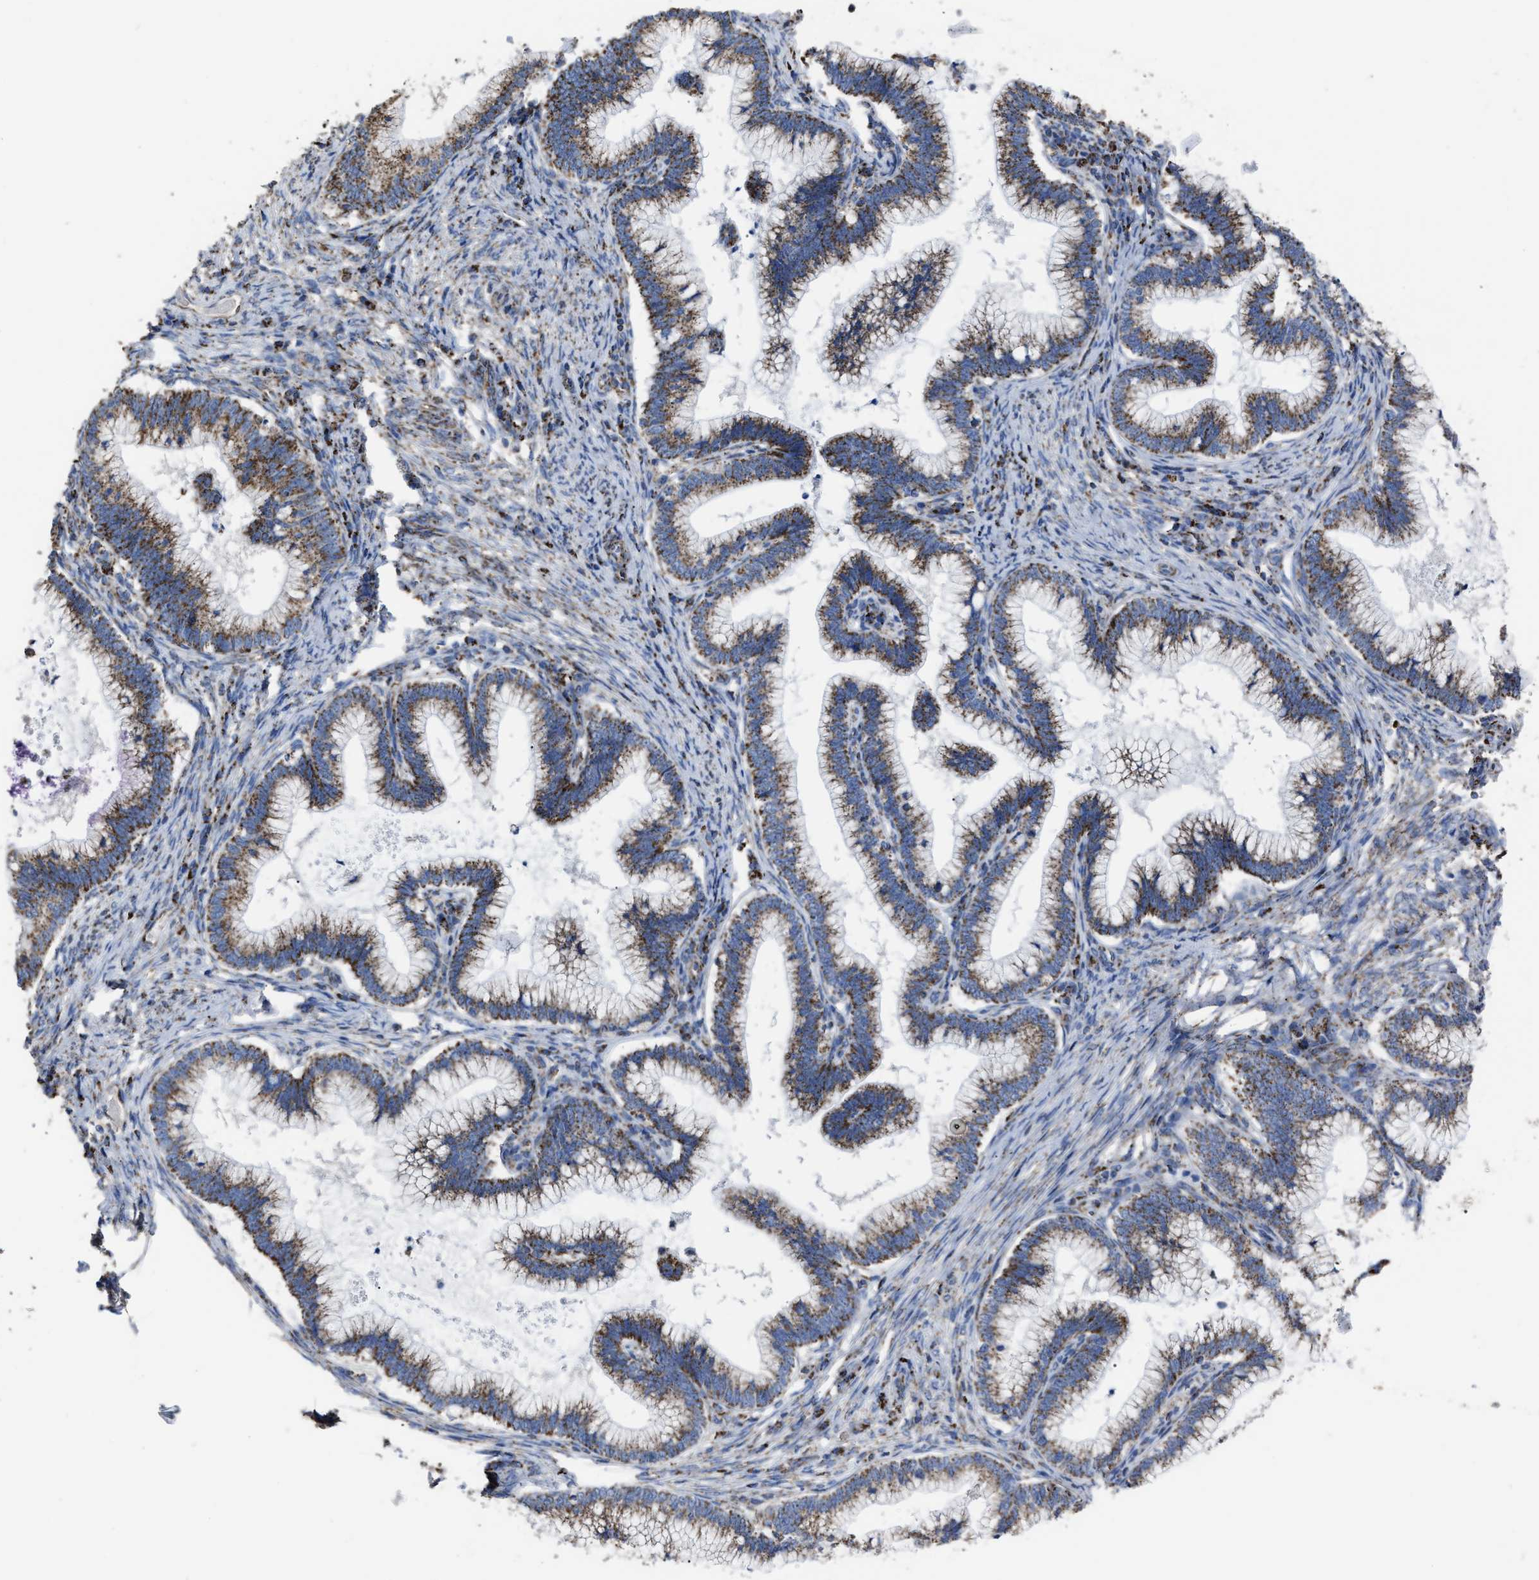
{"staining": {"intensity": "strong", "quantity": ">75%", "location": "cytoplasmic/membranous"}, "tissue": "cervical cancer", "cell_type": "Tumor cells", "image_type": "cancer", "snomed": [{"axis": "morphology", "description": "Adenocarcinoma, NOS"}, {"axis": "topography", "description": "Cervix"}], "caption": "Tumor cells demonstrate high levels of strong cytoplasmic/membranous staining in approximately >75% of cells in human cervical cancer (adenocarcinoma).", "gene": "NDUFV3", "patient": {"sex": "female", "age": 36}}